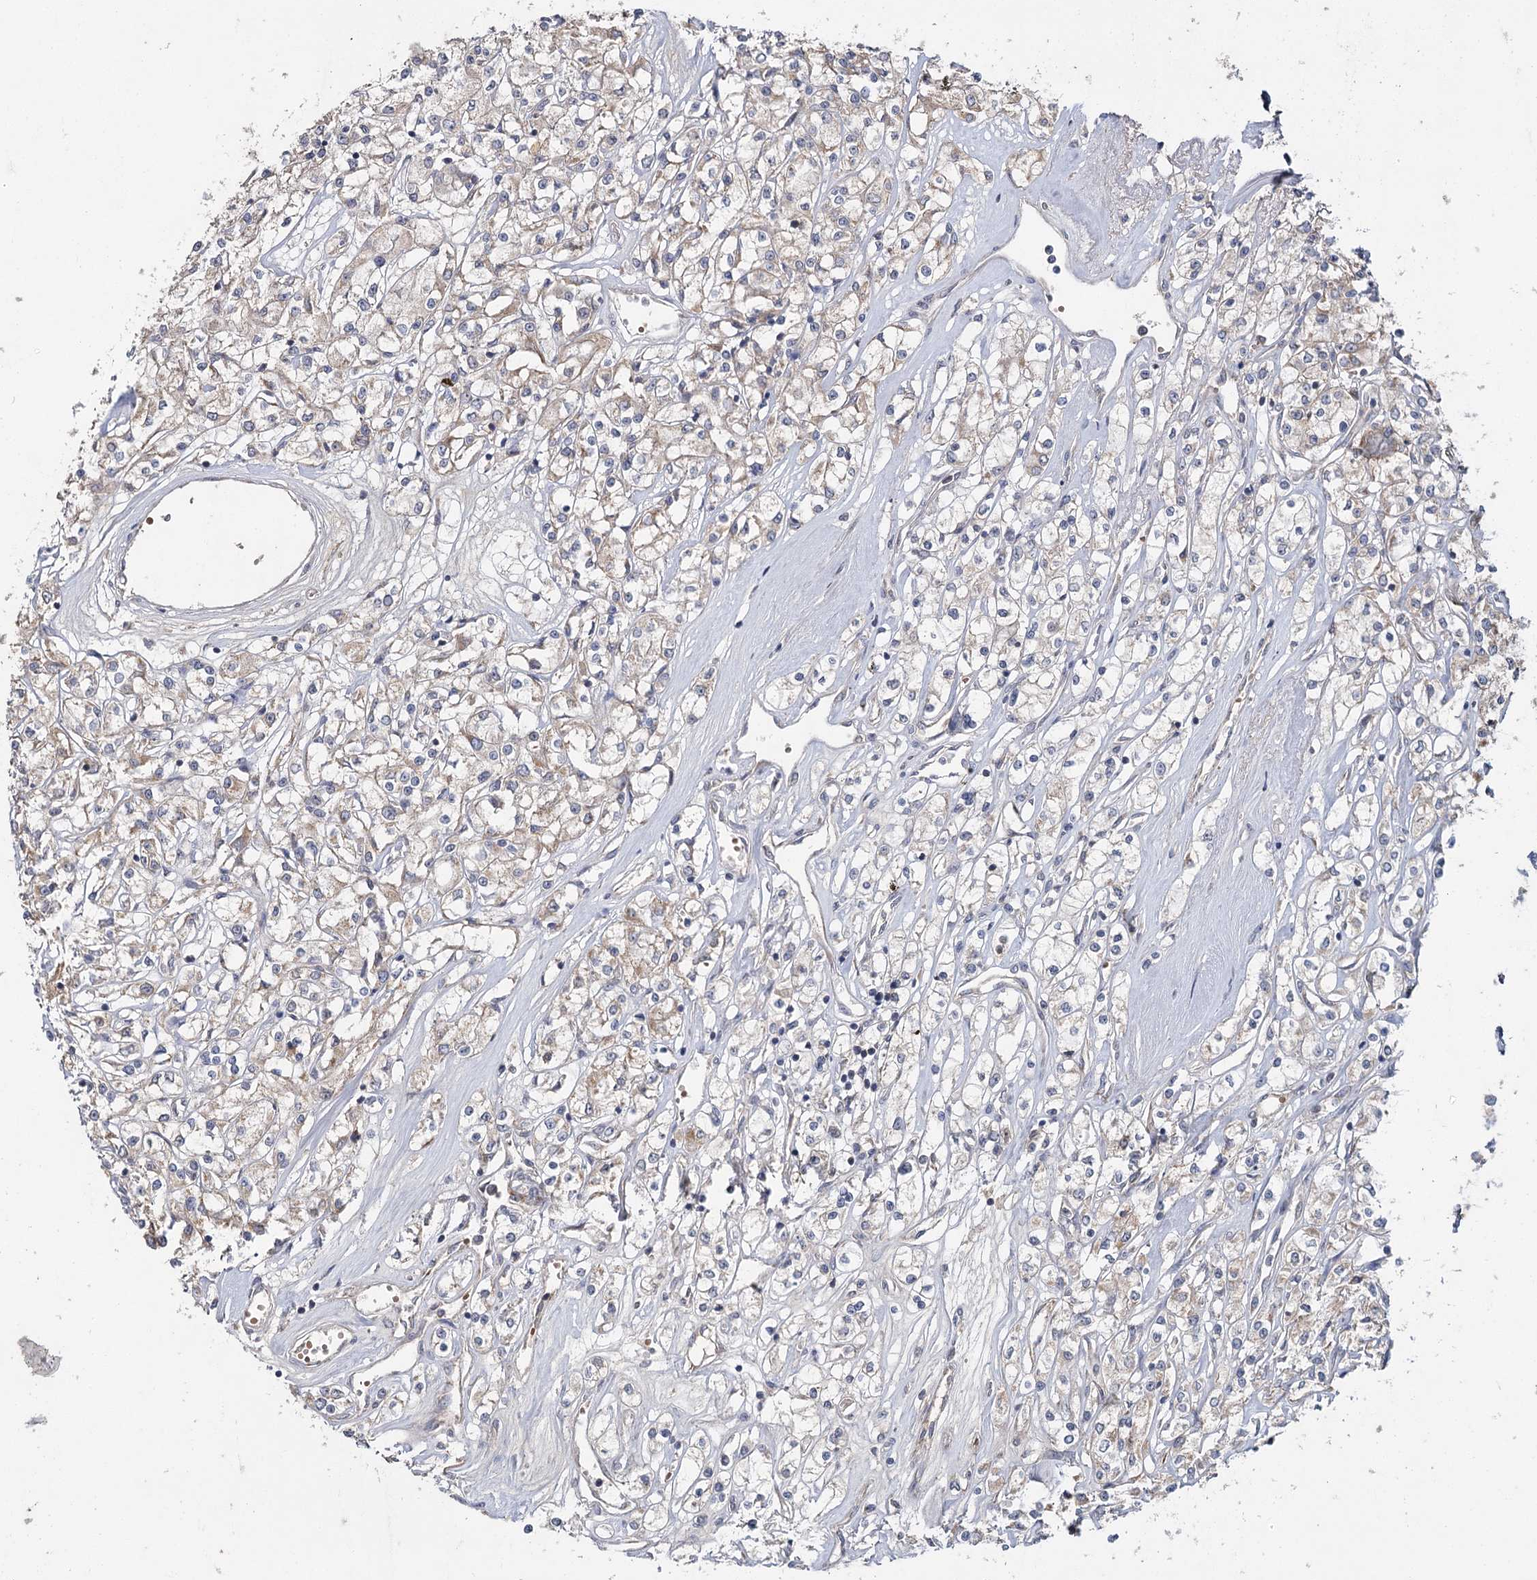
{"staining": {"intensity": "weak", "quantity": "<25%", "location": "cytoplasmic/membranous"}, "tissue": "renal cancer", "cell_type": "Tumor cells", "image_type": "cancer", "snomed": [{"axis": "morphology", "description": "Adenocarcinoma, NOS"}, {"axis": "topography", "description": "Kidney"}], "caption": "The histopathology image displays no staining of tumor cells in adenocarcinoma (renal). The staining was performed using DAB (3,3'-diaminobenzidine) to visualize the protein expression in brown, while the nuclei were stained in blue with hematoxylin (Magnification: 20x).", "gene": "MRPL44", "patient": {"sex": "female", "age": 59}}